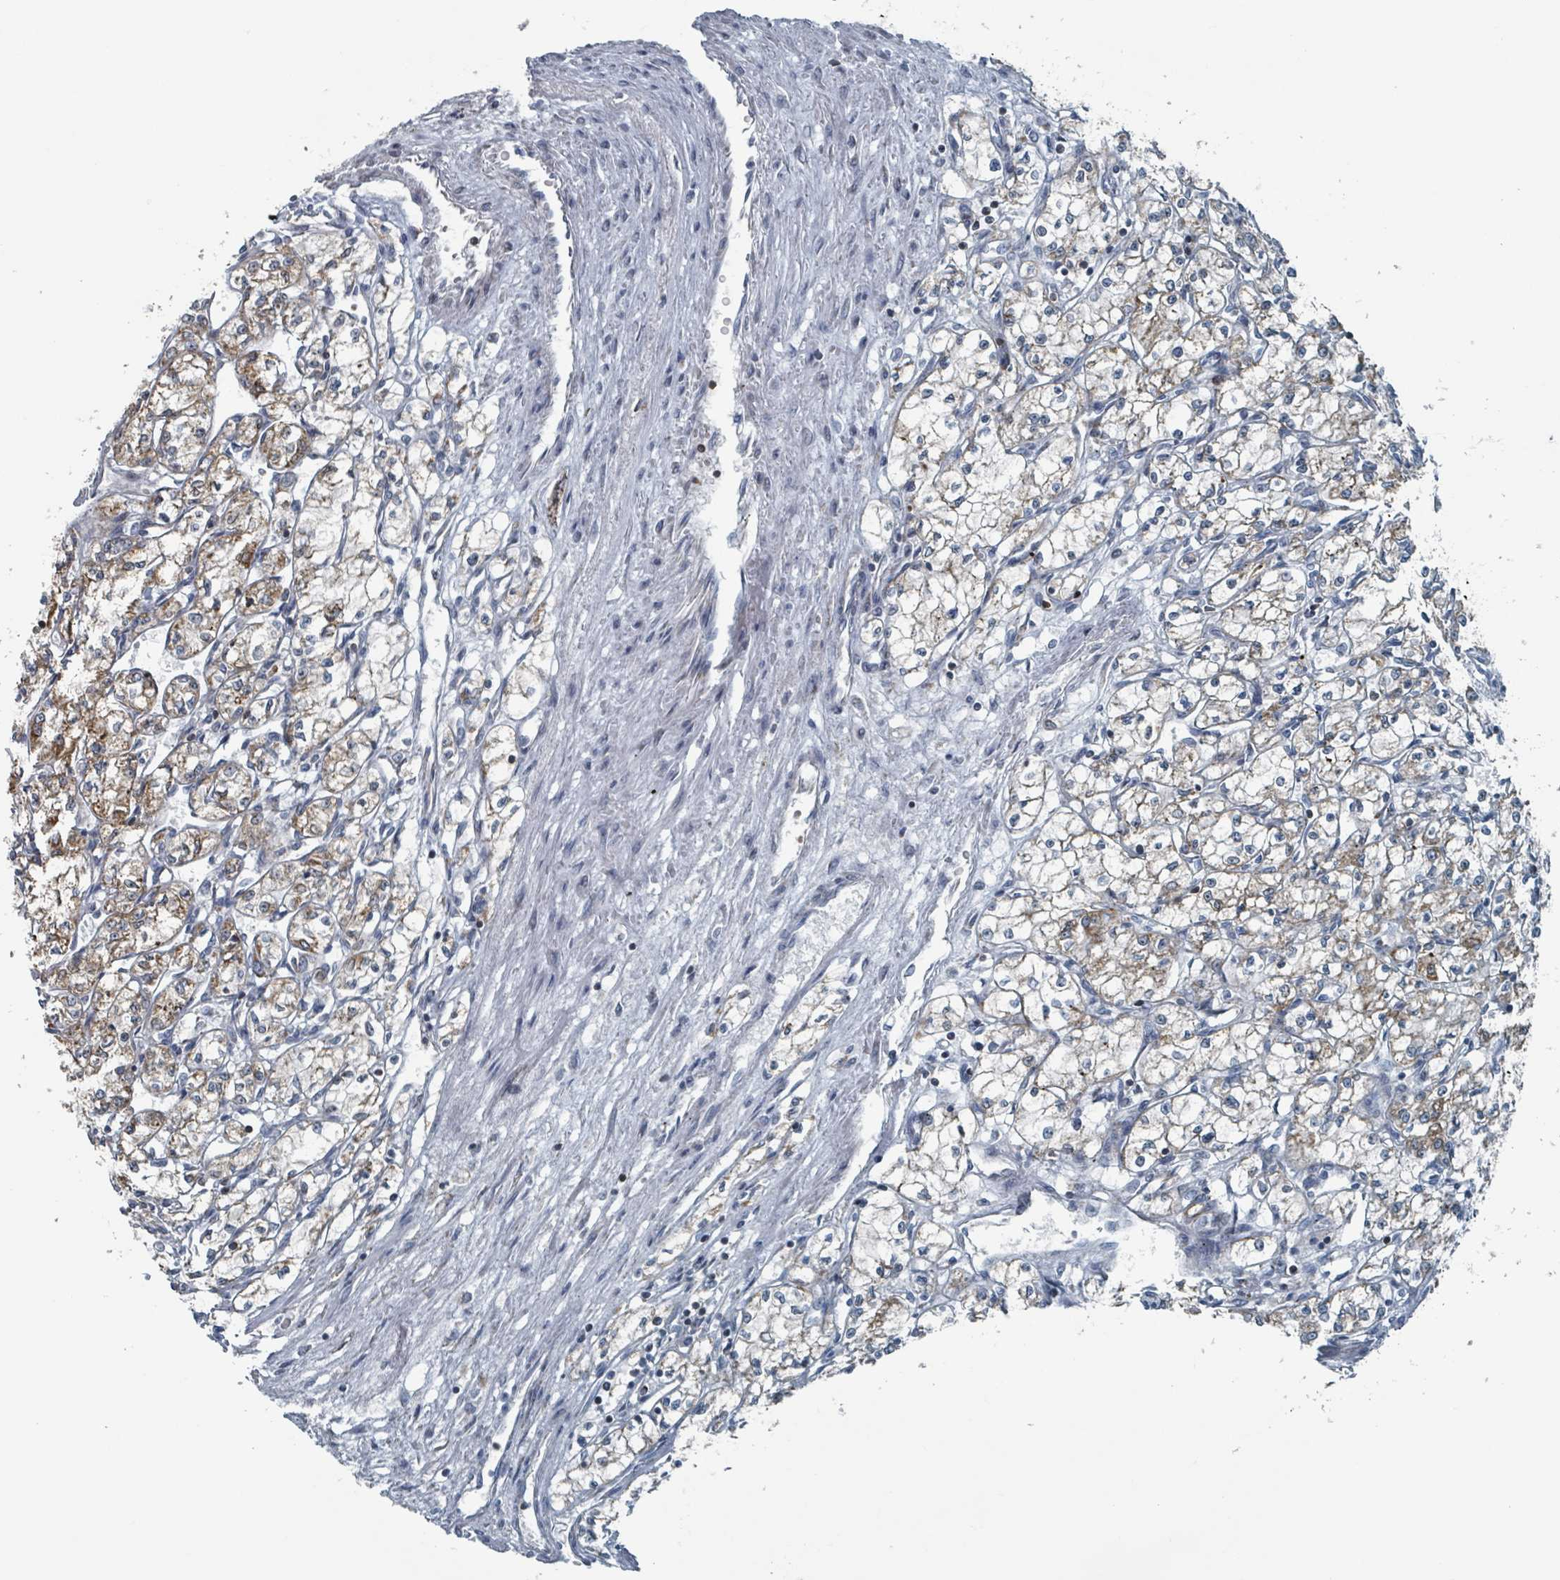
{"staining": {"intensity": "weak", "quantity": ">75%", "location": "cytoplasmic/membranous"}, "tissue": "renal cancer", "cell_type": "Tumor cells", "image_type": "cancer", "snomed": [{"axis": "morphology", "description": "Adenocarcinoma, NOS"}, {"axis": "topography", "description": "Kidney"}], "caption": "A brown stain highlights weak cytoplasmic/membranous expression of a protein in human adenocarcinoma (renal) tumor cells. Nuclei are stained in blue.", "gene": "ABHD18", "patient": {"sex": "male", "age": 59}}